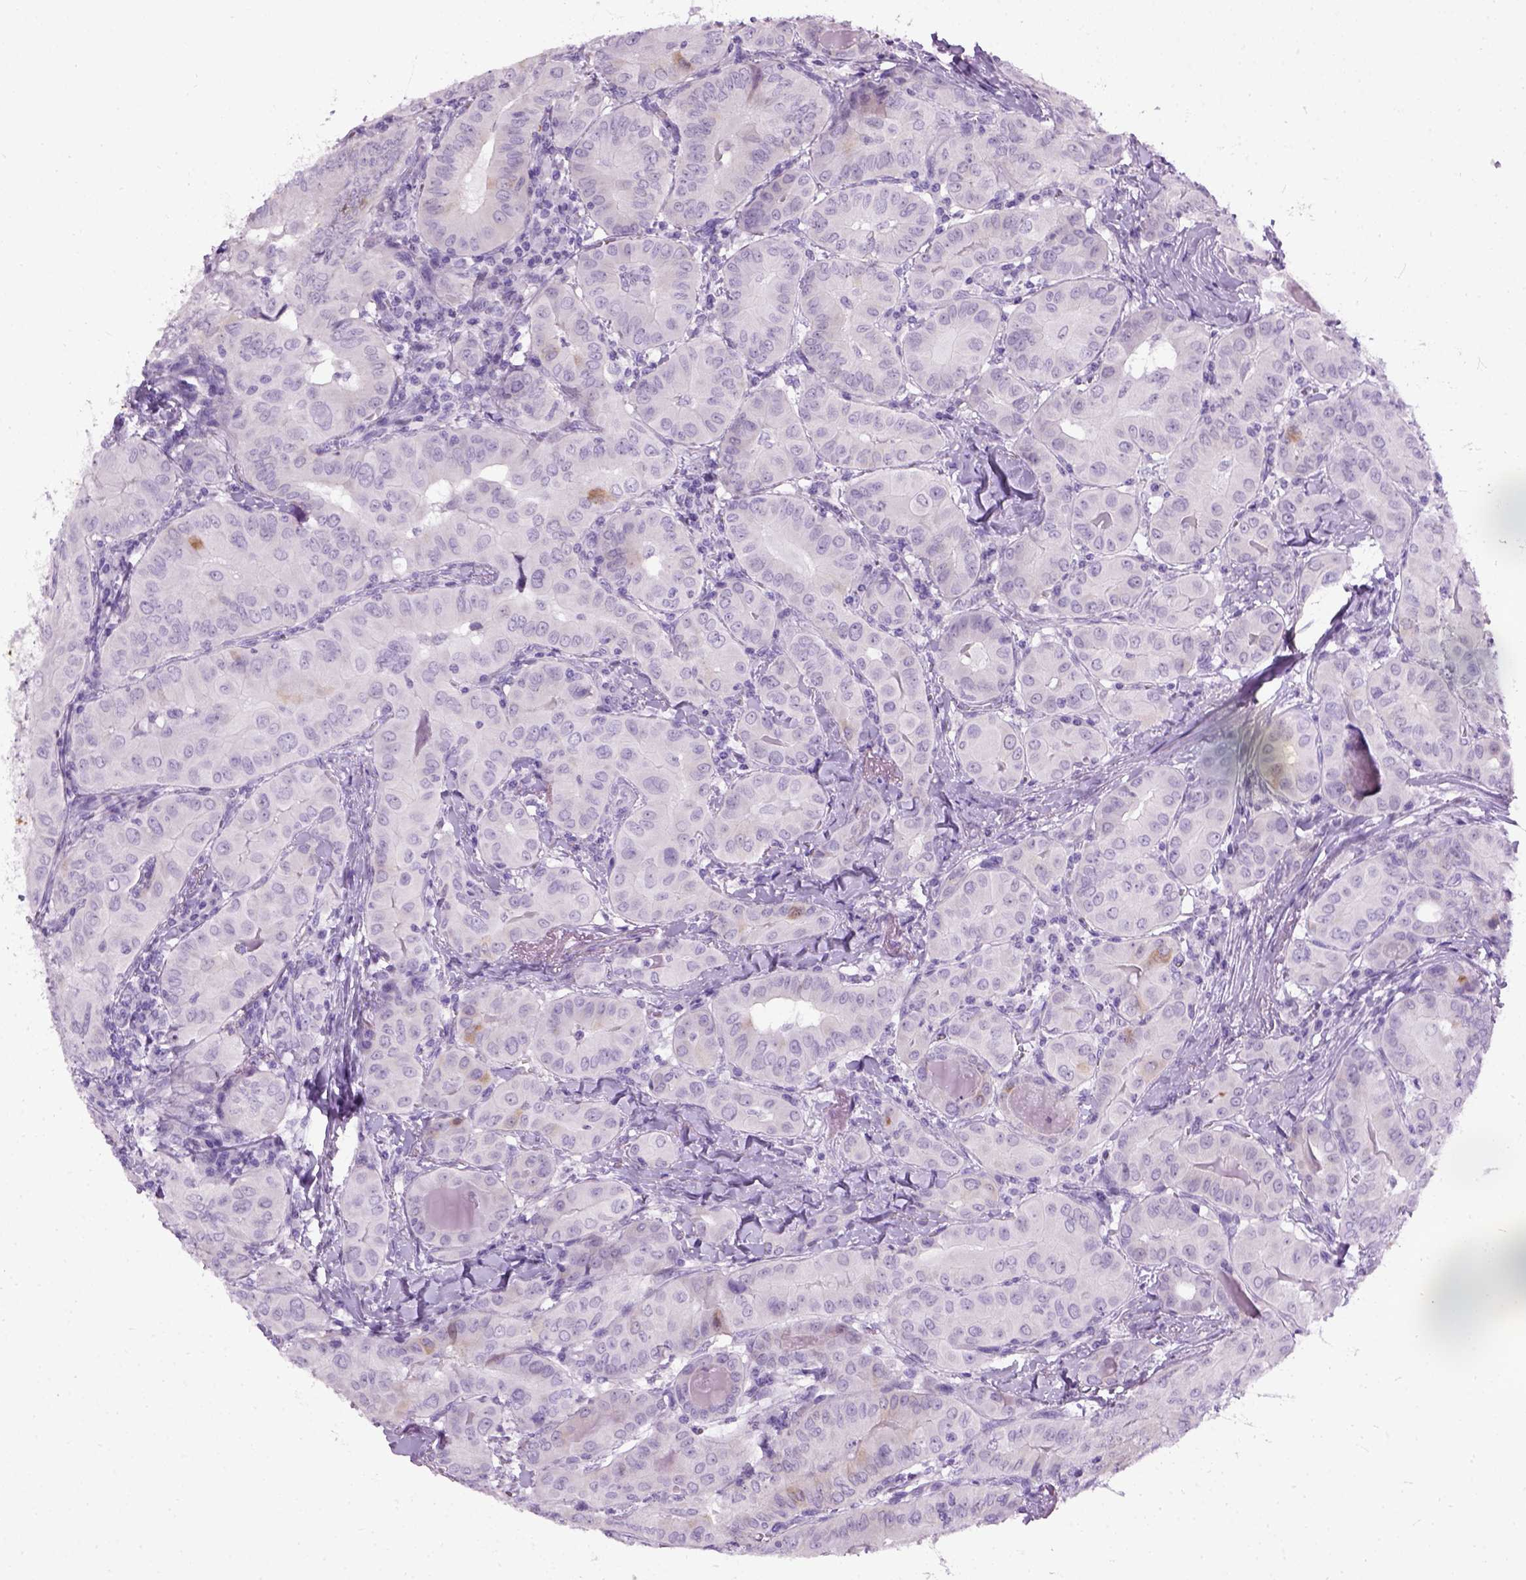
{"staining": {"intensity": "weak", "quantity": "<25%", "location": "cytoplasmic/membranous"}, "tissue": "thyroid cancer", "cell_type": "Tumor cells", "image_type": "cancer", "snomed": [{"axis": "morphology", "description": "Papillary adenocarcinoma, NOS"}, {"axis": "topography", "description": "Thyroid gland"}], "caption": "Protein analysis of thyroid cancer demonstrates no significant expression in tumor cells. (Stains: DAB (3,3'-diaminobenzidine) immunohistochemistry (IHC) with hematoxylin counter stain, Microscopy: brightfield microscopy at high magnification).", "gene": "AXDND1", "patient": {"sex": "female", "age": 37}}